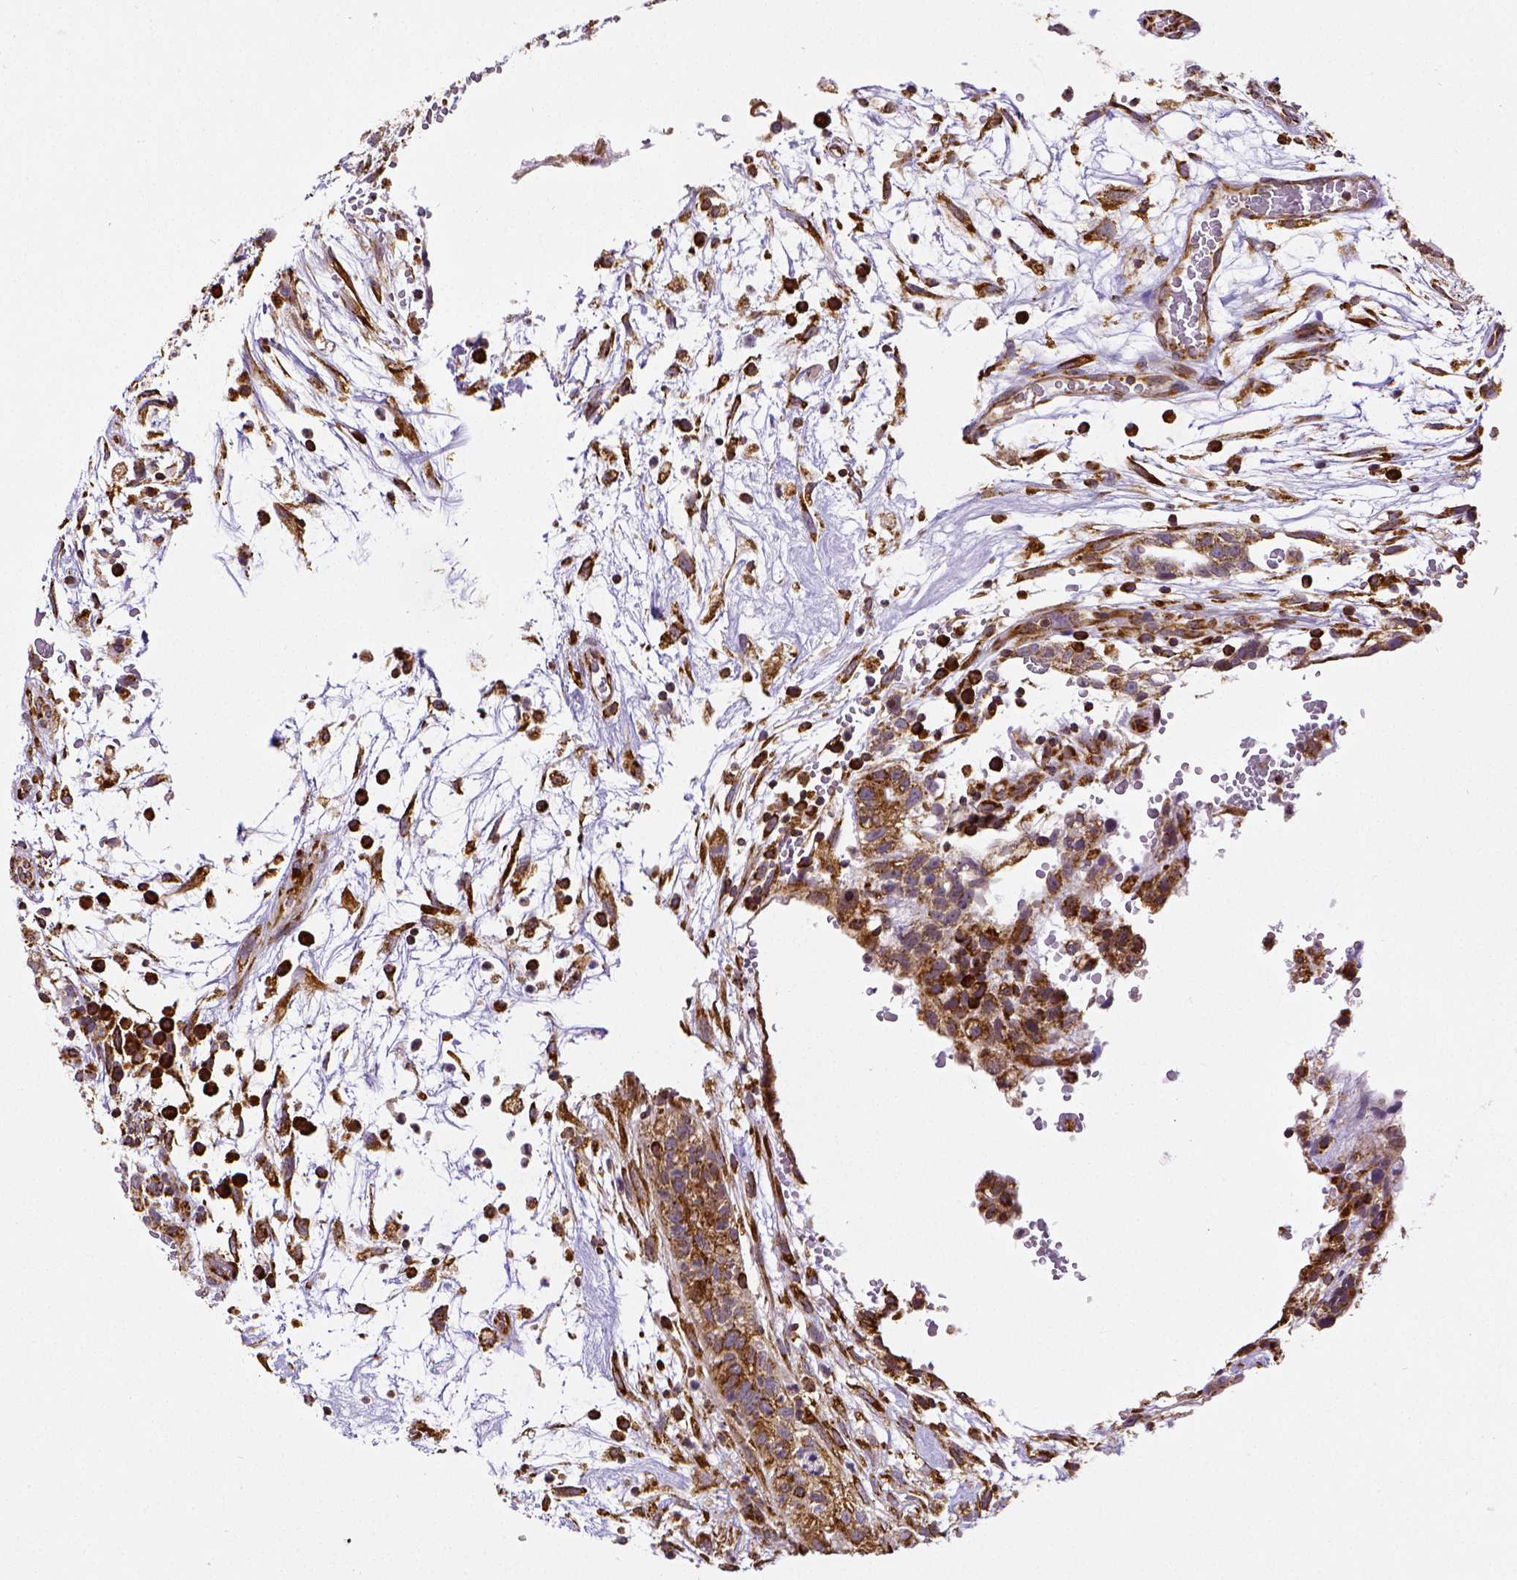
{"staining": {"intensity": "strong", "quantity": ">75%", "location": "cytoplasmic/membranous"}, "tissue": "testis cancer", "cell_type": "Tumor cells", "image_type": "cancer", "snomed": [{"axis": "morphology", "description": "Normal tissue, NOS"}, {"axis": "morphology", "description": "Carcinoma, Embryonal, NOS"}, {"axis": "topography", "description": "Testis"}], "caption": "High-magnification brightfield microscopy of testis cancer stained with DAB (brown) and counterstained with hematoxylin (blue). tumor cells exhibit strong cytoplasmic/membranous positivity is present in about>75% of cells.", "gene": "MTDH", "patient": {"sex": "male", "age": 32}}